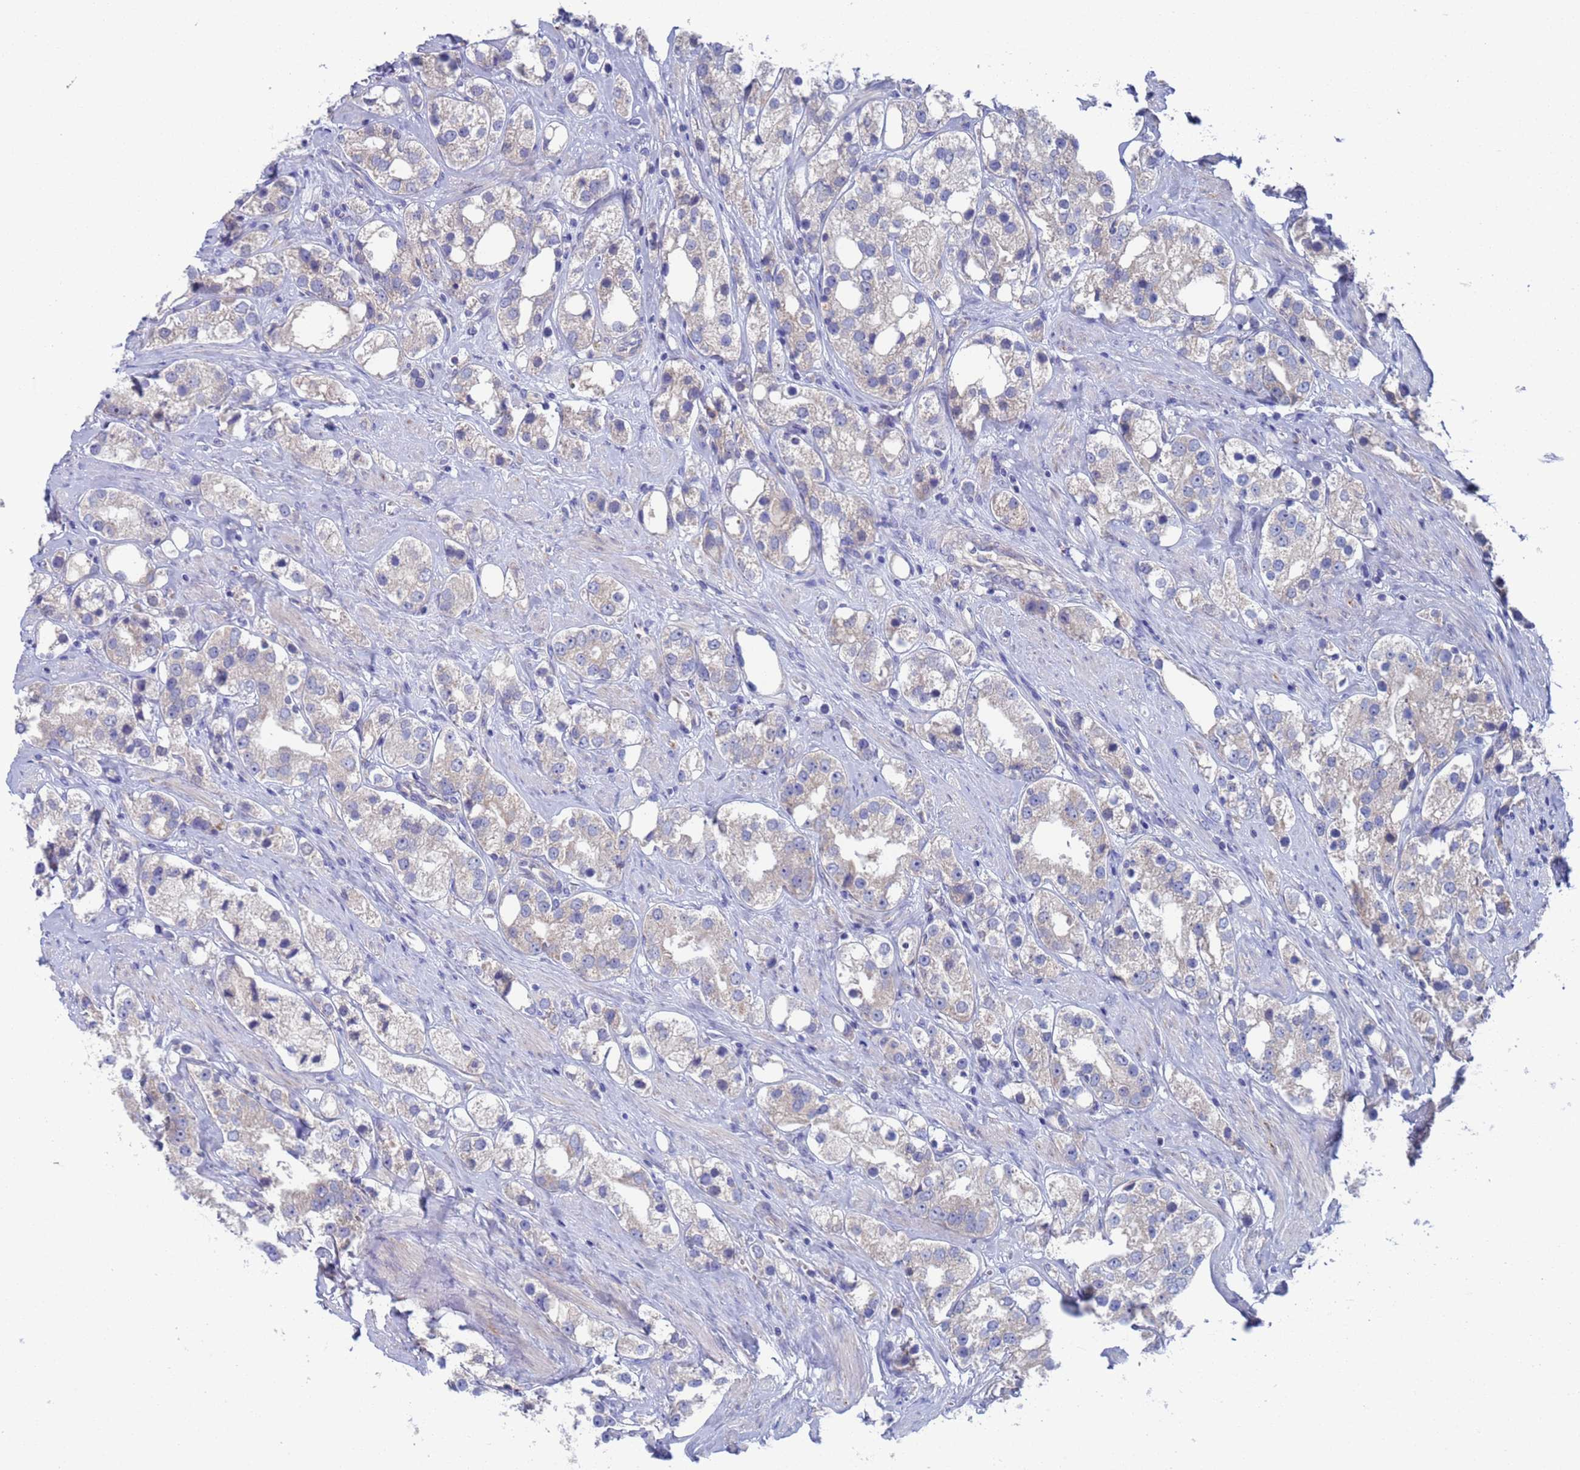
{"staining": {"intensity": "weak", "quantity": "25%-75%", "location": "cytoplasmic/membranous"}, "tissue": "prostate cancer", "cell_type": "Tumor cells", "image_type": "cancer", "snomed": [{"axis": "morphology", "description": "Adenocarcinoma, NOS"}, {"axis": "topography", "description": "Prostate"}], "caption": "Protein expression analysis of prostate cancer (adenocarcinoma) displays weak cytoplasmic/membranous positivity in approximately 25%-75% of tumor cells.", "gene": "PET117", "patient": {"sex": "male", "age": 79}}